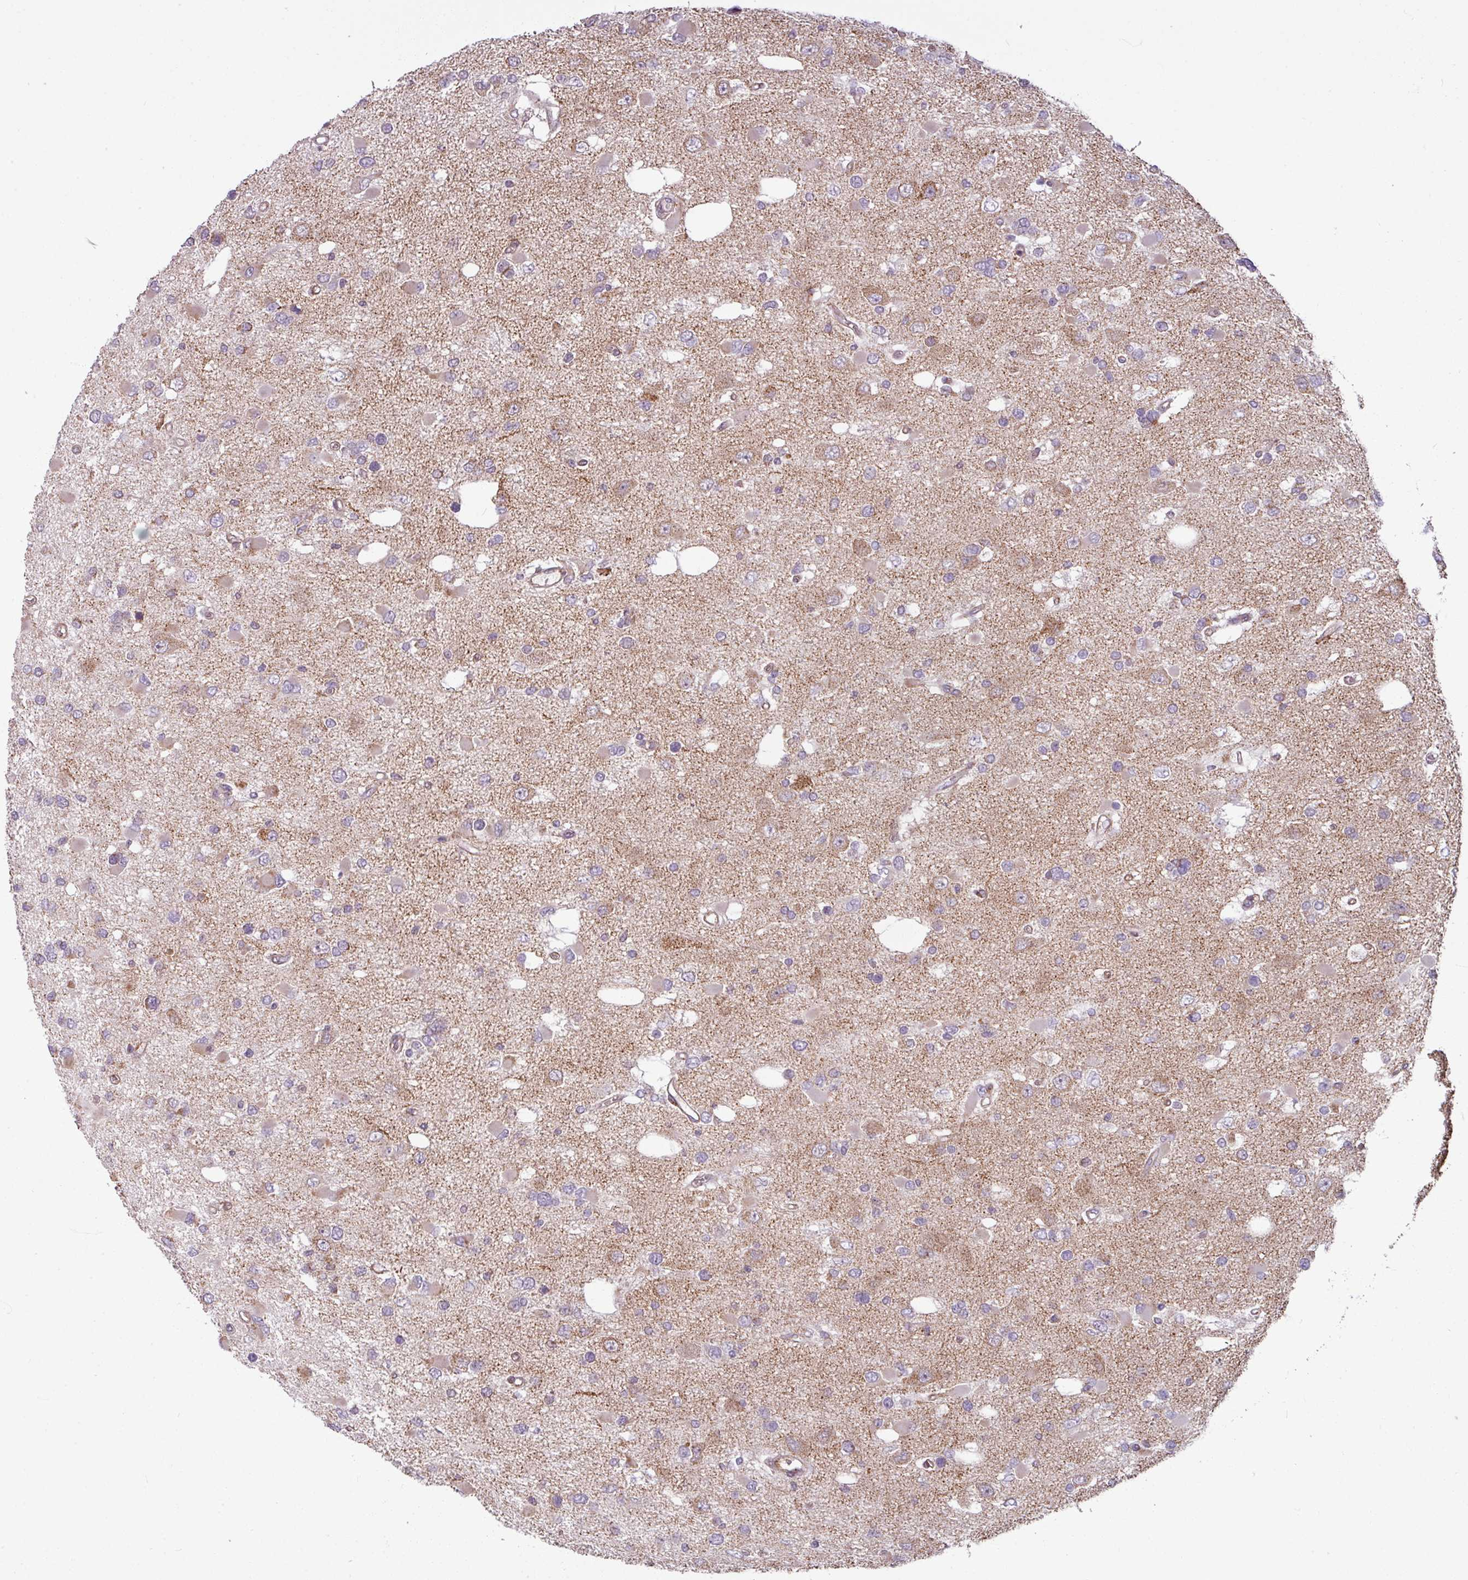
{"staining": {"intensity": "negative", "quantity": "none", "location": "none"}, "tissue": "glioma", "cell_type": "Tumor cells", "image_type": "cancer", "snomed": [{"axis": "morphology", "description": "Glioma, malignant, High grade"}, {"axis": "topography", "description": "Brain"}], "caption": "A high-resolution histopathology image shows IHC staining of malignant high-grade glioma, which displays no significant staining in tumor cells. Brightfield microscopy of immunohistochemistry (IHC) stained with DAB (3,3'-diaminobenzidine) (brown) and hematoxylin (blue), captured at high magnification.", "gene": "MAGT1", "patient": {"sex": "male", "age": 53}}